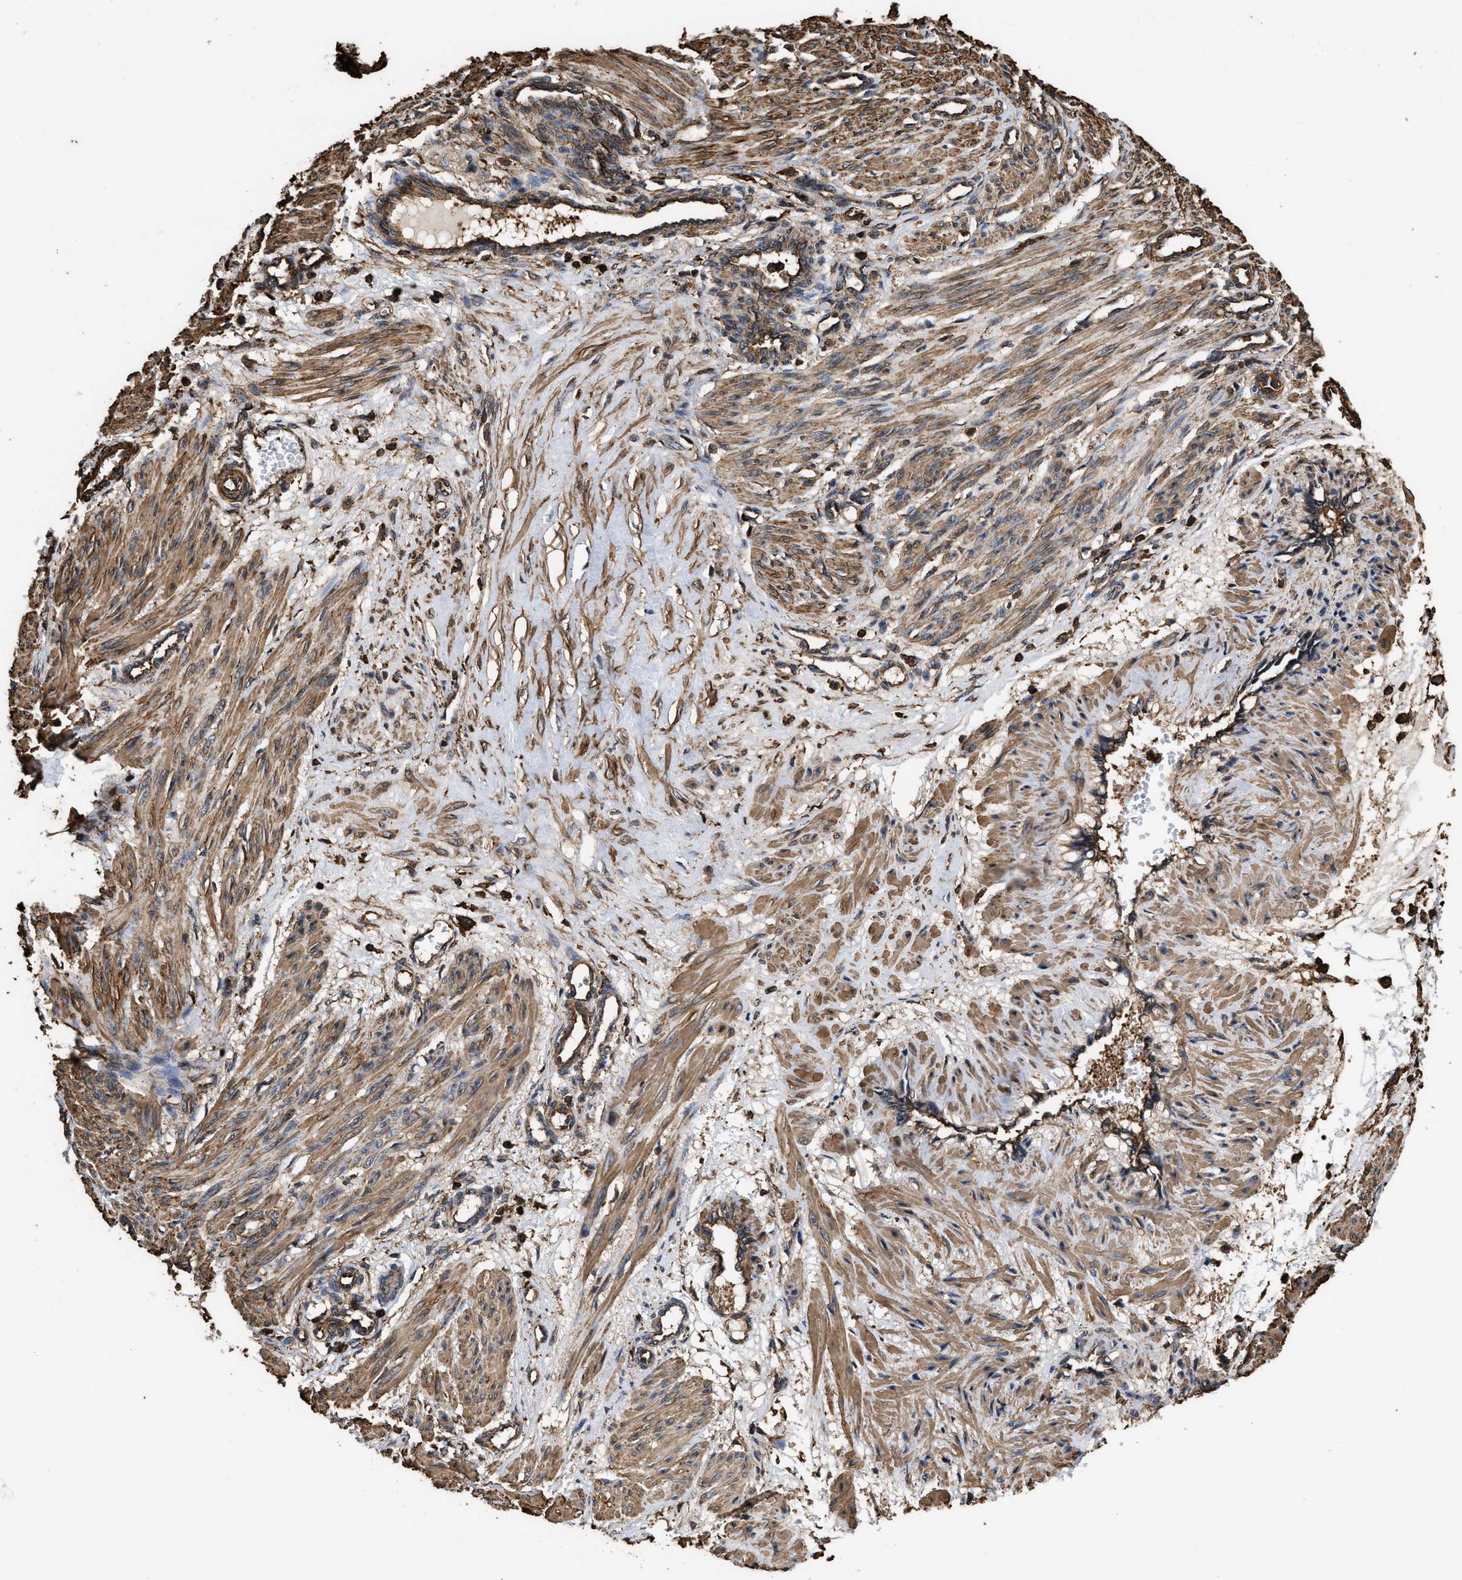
{"staining": {"intensity": "moderate", "quantity": ">75%", "location": "cytoplasmic/membranous"}, "tissue": "smooth muscle", "cell_type": "Smooth muscle cells", "image_type": "normal", "snomed": [{"axis": "morphology", "description": "Normal tissue, NOS"}, {"axis": "topography", "description": "Endometrium"}], "caption": "Protein staining of benign smooth muscle demonstrates moderate cytoplasmic/membranous staining in about >75% of smooth muscle cells.", "gene": "KBTBD2", "patient": {"sex": "female", "age": 33}}